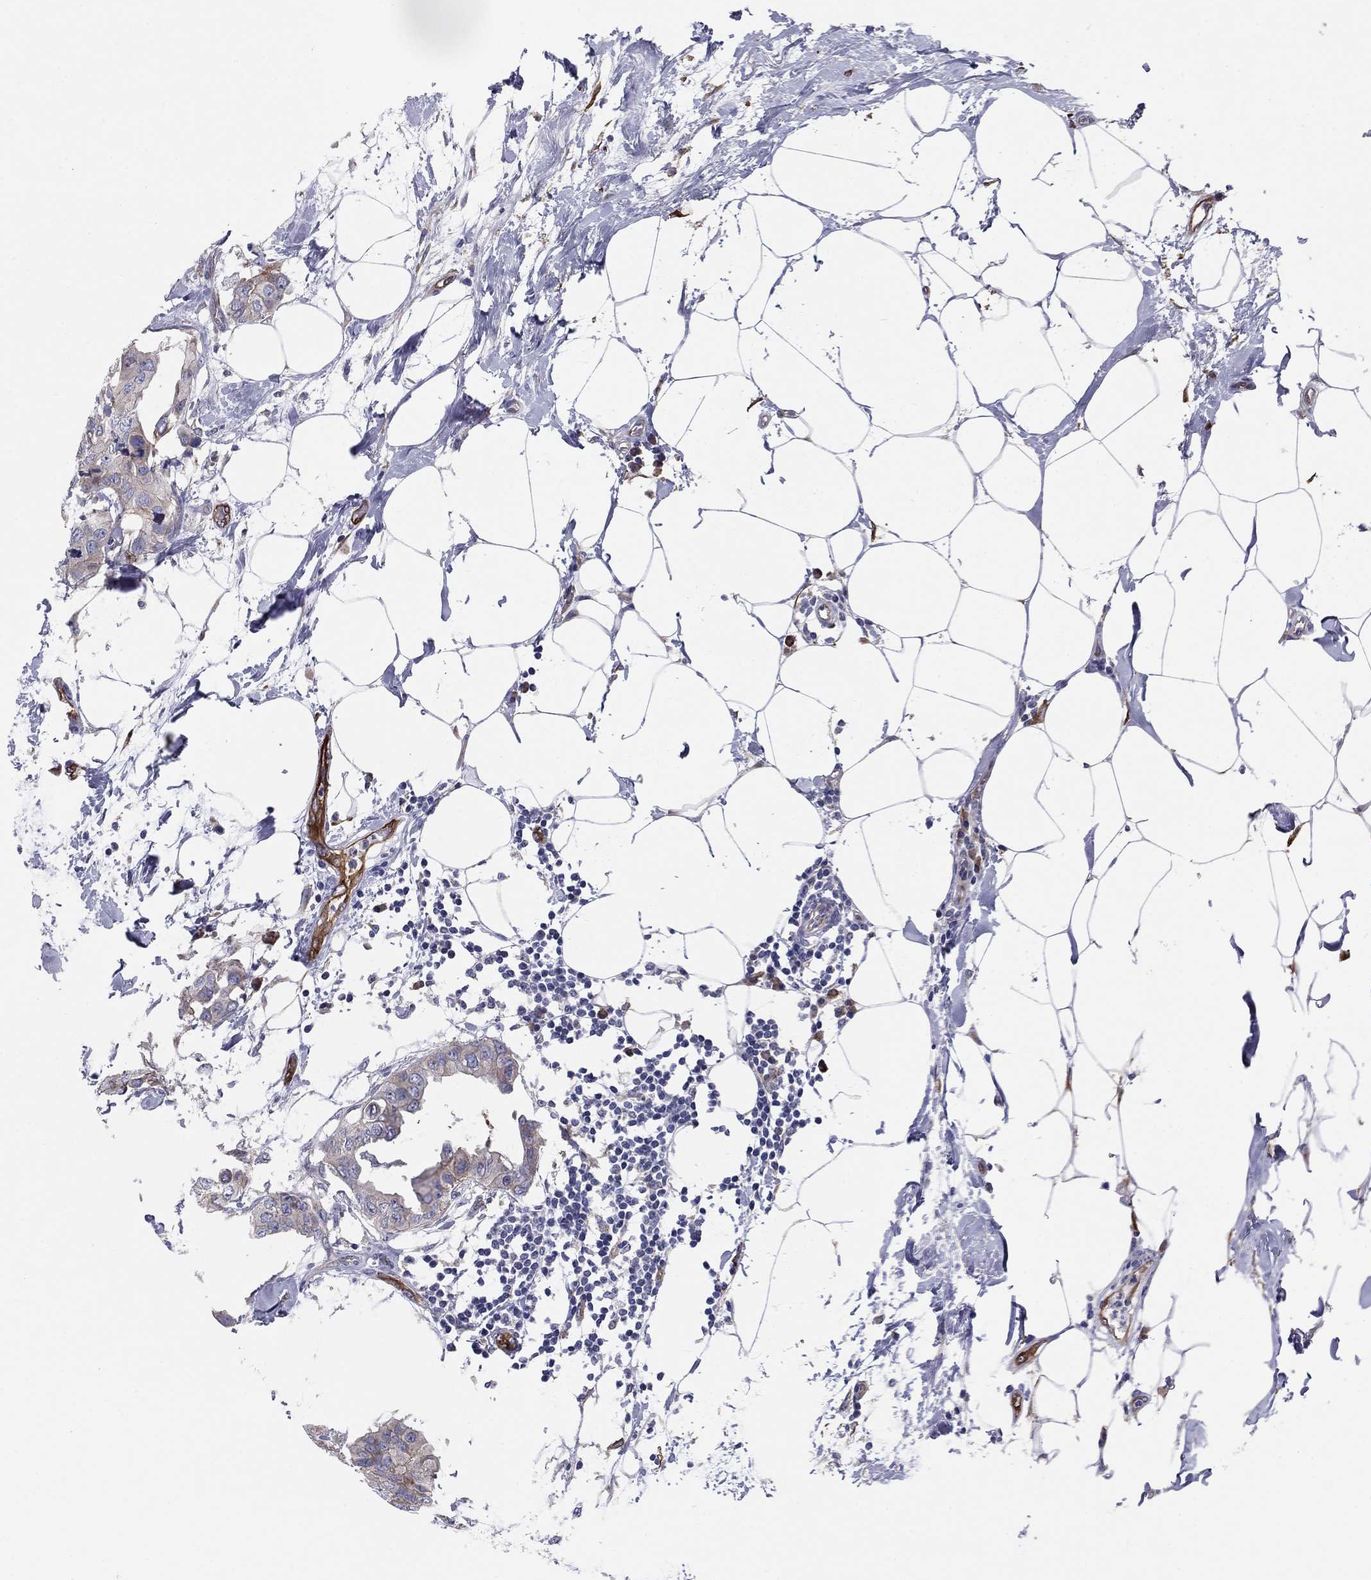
{"staining": {"intensity": "negative", "quantity": "none", "location": "none"}, "tissue": "breast cancer", "cell_type": "Tumor cells", "image_type": "cancer", "snomed": [{"axis": "morphology", "description": "Normal tissue, NOS"}, {"axis": "morphology", "description": "Duct carcinoma"}, {"axis": "topography", "description": "Breast"}], "caption": "An image of human breast cancer is negative for staining in tumor cells. (DAB (3,3'-diaminobenzidine) immunohistochemistry visualized using brightfield microscopy, high magnification).", "gene": "EMP2", "patient": {"sex": "female", "age": 40}}